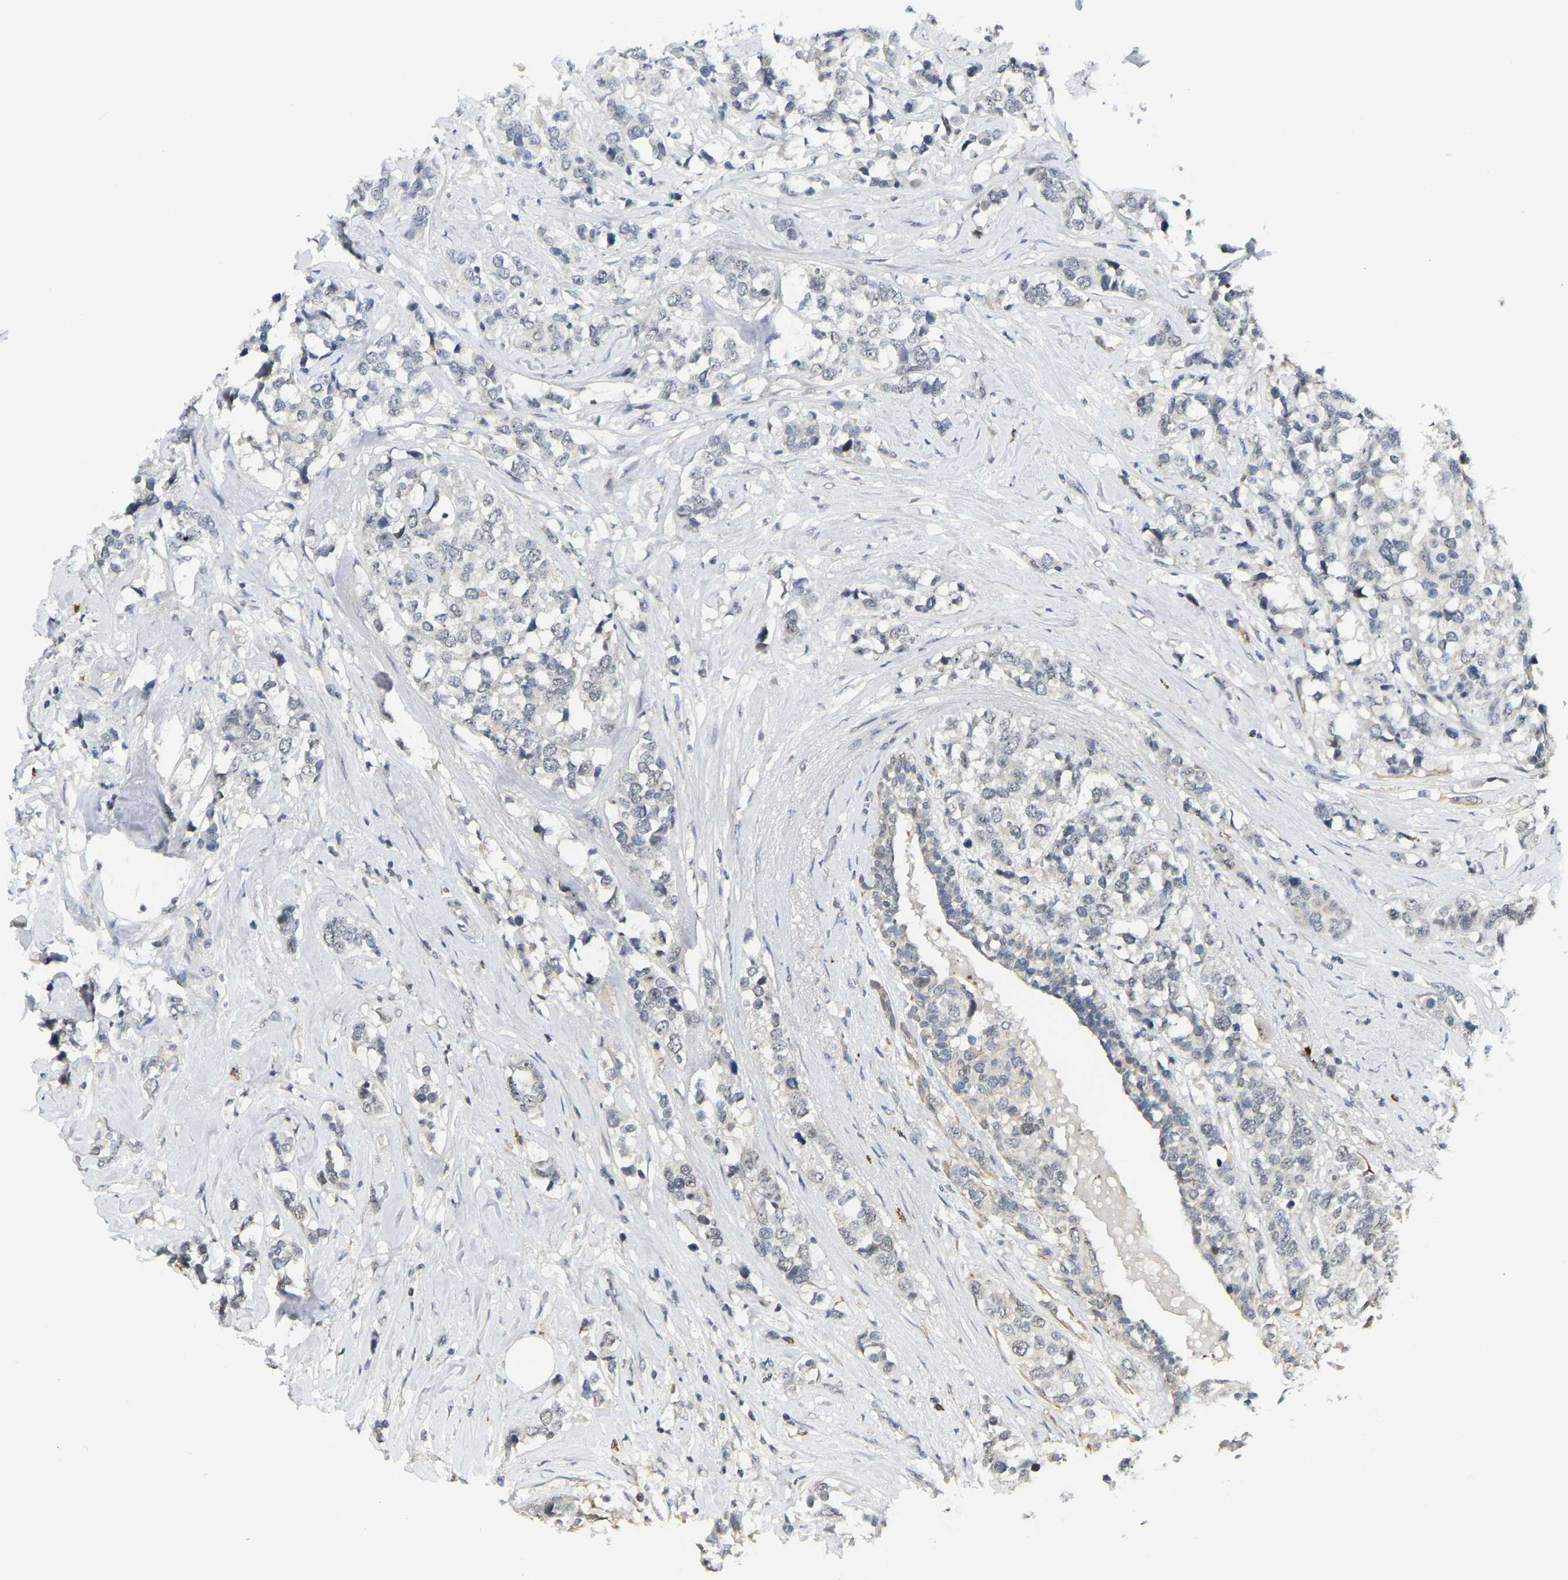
{"staining": {"intensity": "moderate", "quantity": "25%-75%", "location": "nuclear"}, "tissue": "breast cancer", "cell_type": "Tumor cells", "image_type": "cancer", "snomed": [{"axis": "morphology", "description": "Lobular carcinoma"}, {"axis": "topography", "description": "Breast"}], "caption": "Human lobular carcinoma (breast) stained for a protein (brown) demonstrates moderate nuclear positive expression in about 25%-75% of tumor cells.", "gene": "BRF2", "patient": {"sex": "female", "age": 59}}